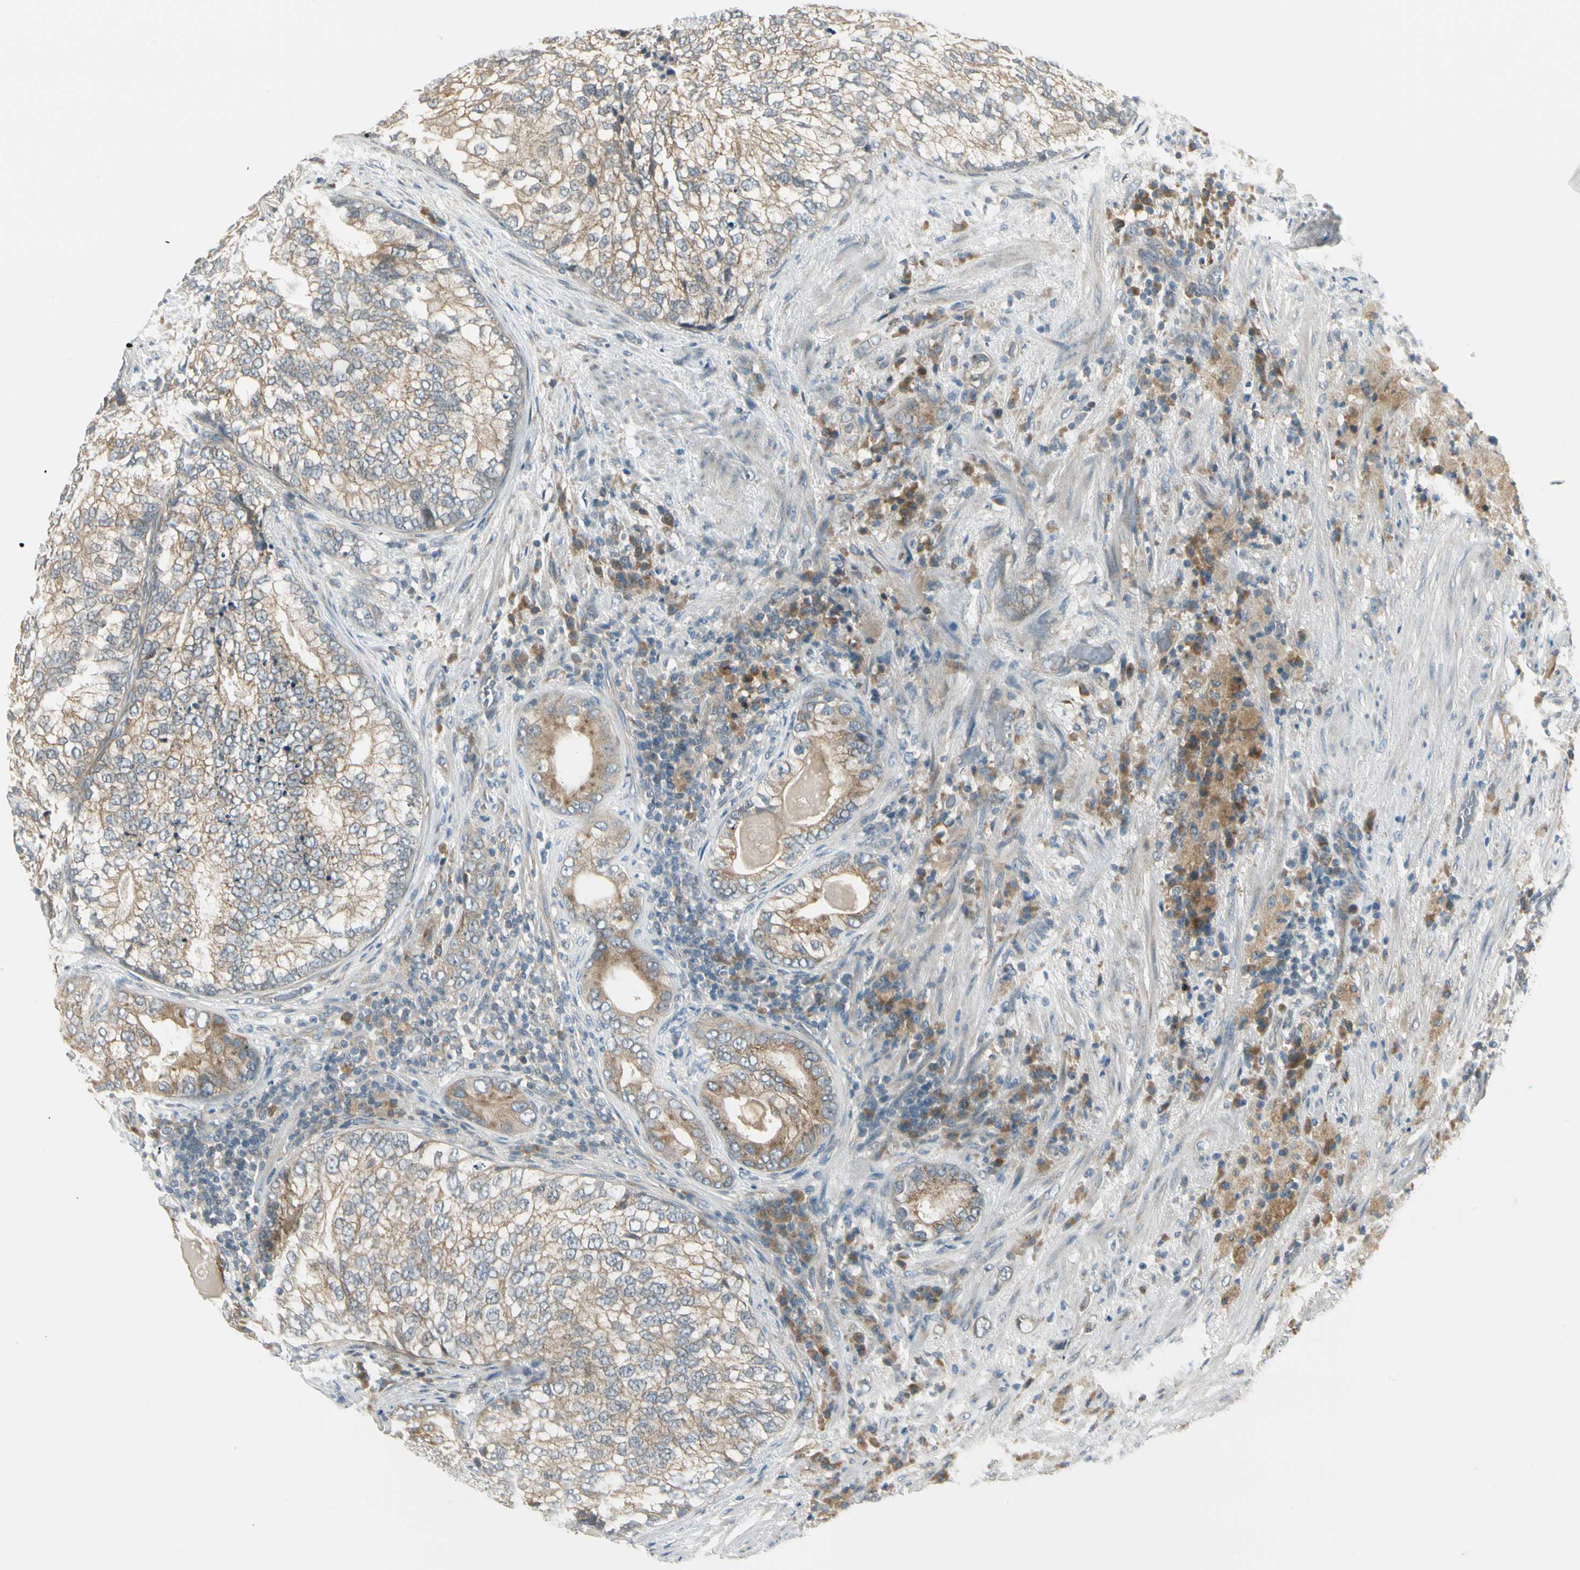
{"staining": {"intensity": "moderate", "quantity": ">75%", "location": "cytoplasmic/membranous"}, "tissue": "prostate cancer", "cell_type": "Tumor cells", "image_type": "cancer", "snomed": [{"axis": "morphology", "description": "Adenocarcinoma, High grade"}, {"axis": "topography", "description": "Prostate"}], "caption": "High-grade adenocarcinoma (prostate) stained for a protein (brown) displays moderate cytoplasmic/membranous positive positivity in approximately >75% of tumor cells.", "gene": "BNIP1", "patient": {"sex": "male", "age": 66}}